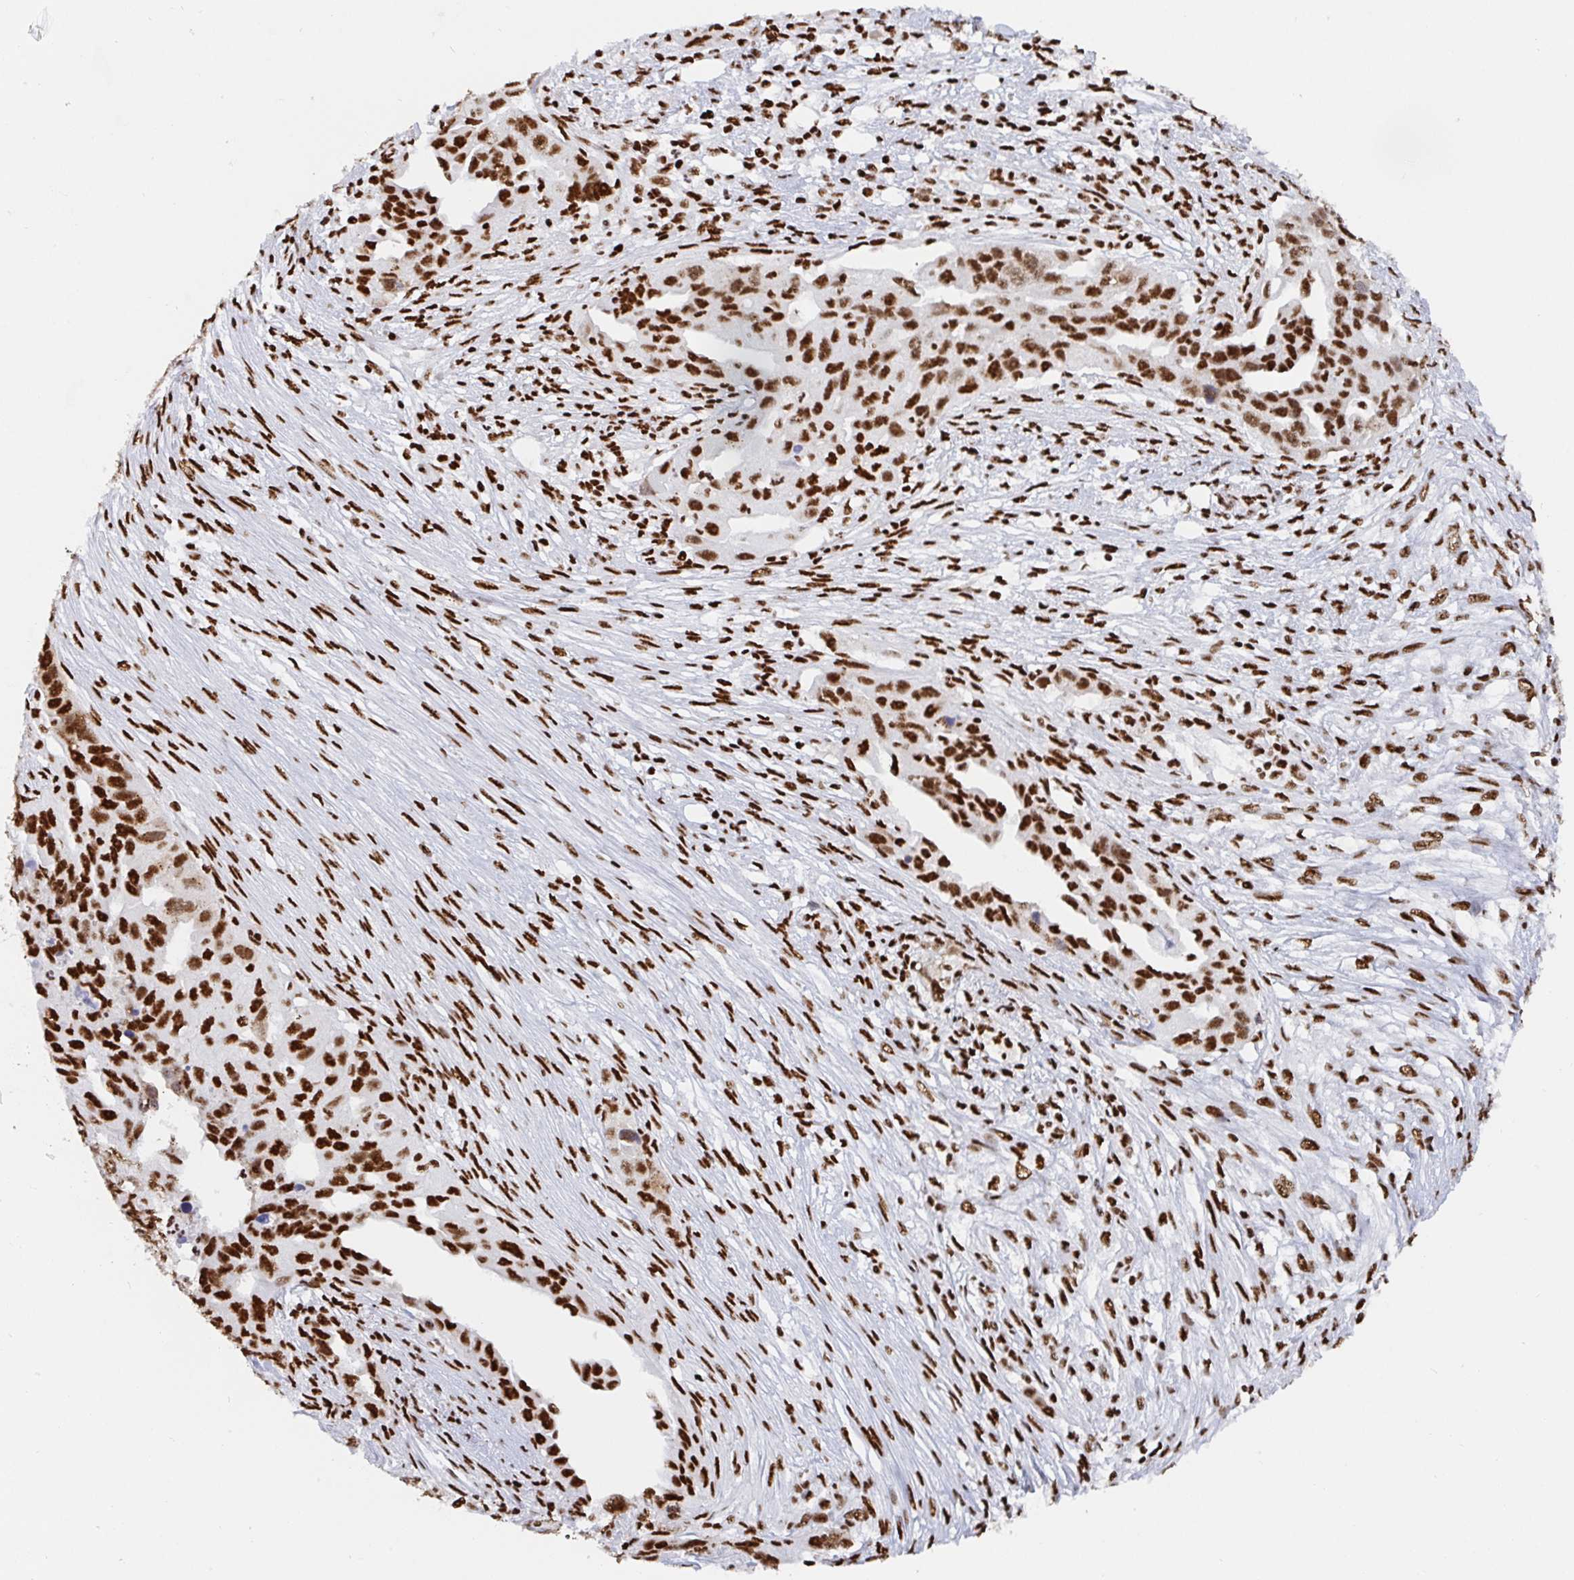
{"staining": {"intensity": "strong", "quantity": ">75%", "location": "nuclear"}, "tissue": "ovarian cancer", "cell_type": "Tumor cells", "image_type": "cancer", "snomed": [{"axis": "morphology", "description": "Carcinoma, endometroid"}, {"axis": "morphology", "description": "Cystadenocarcinoma, serous, NOS"}, {"axis": "topography", "description": "Ovary"}], "caption": "Human ovarian endometroid carcinoma stained with a brown dye demonstrates strong nuclear positive expression in about >75% of tumor cells.", "gene": "EWSR1", "patient": {"sex": "female", "age": 45}}